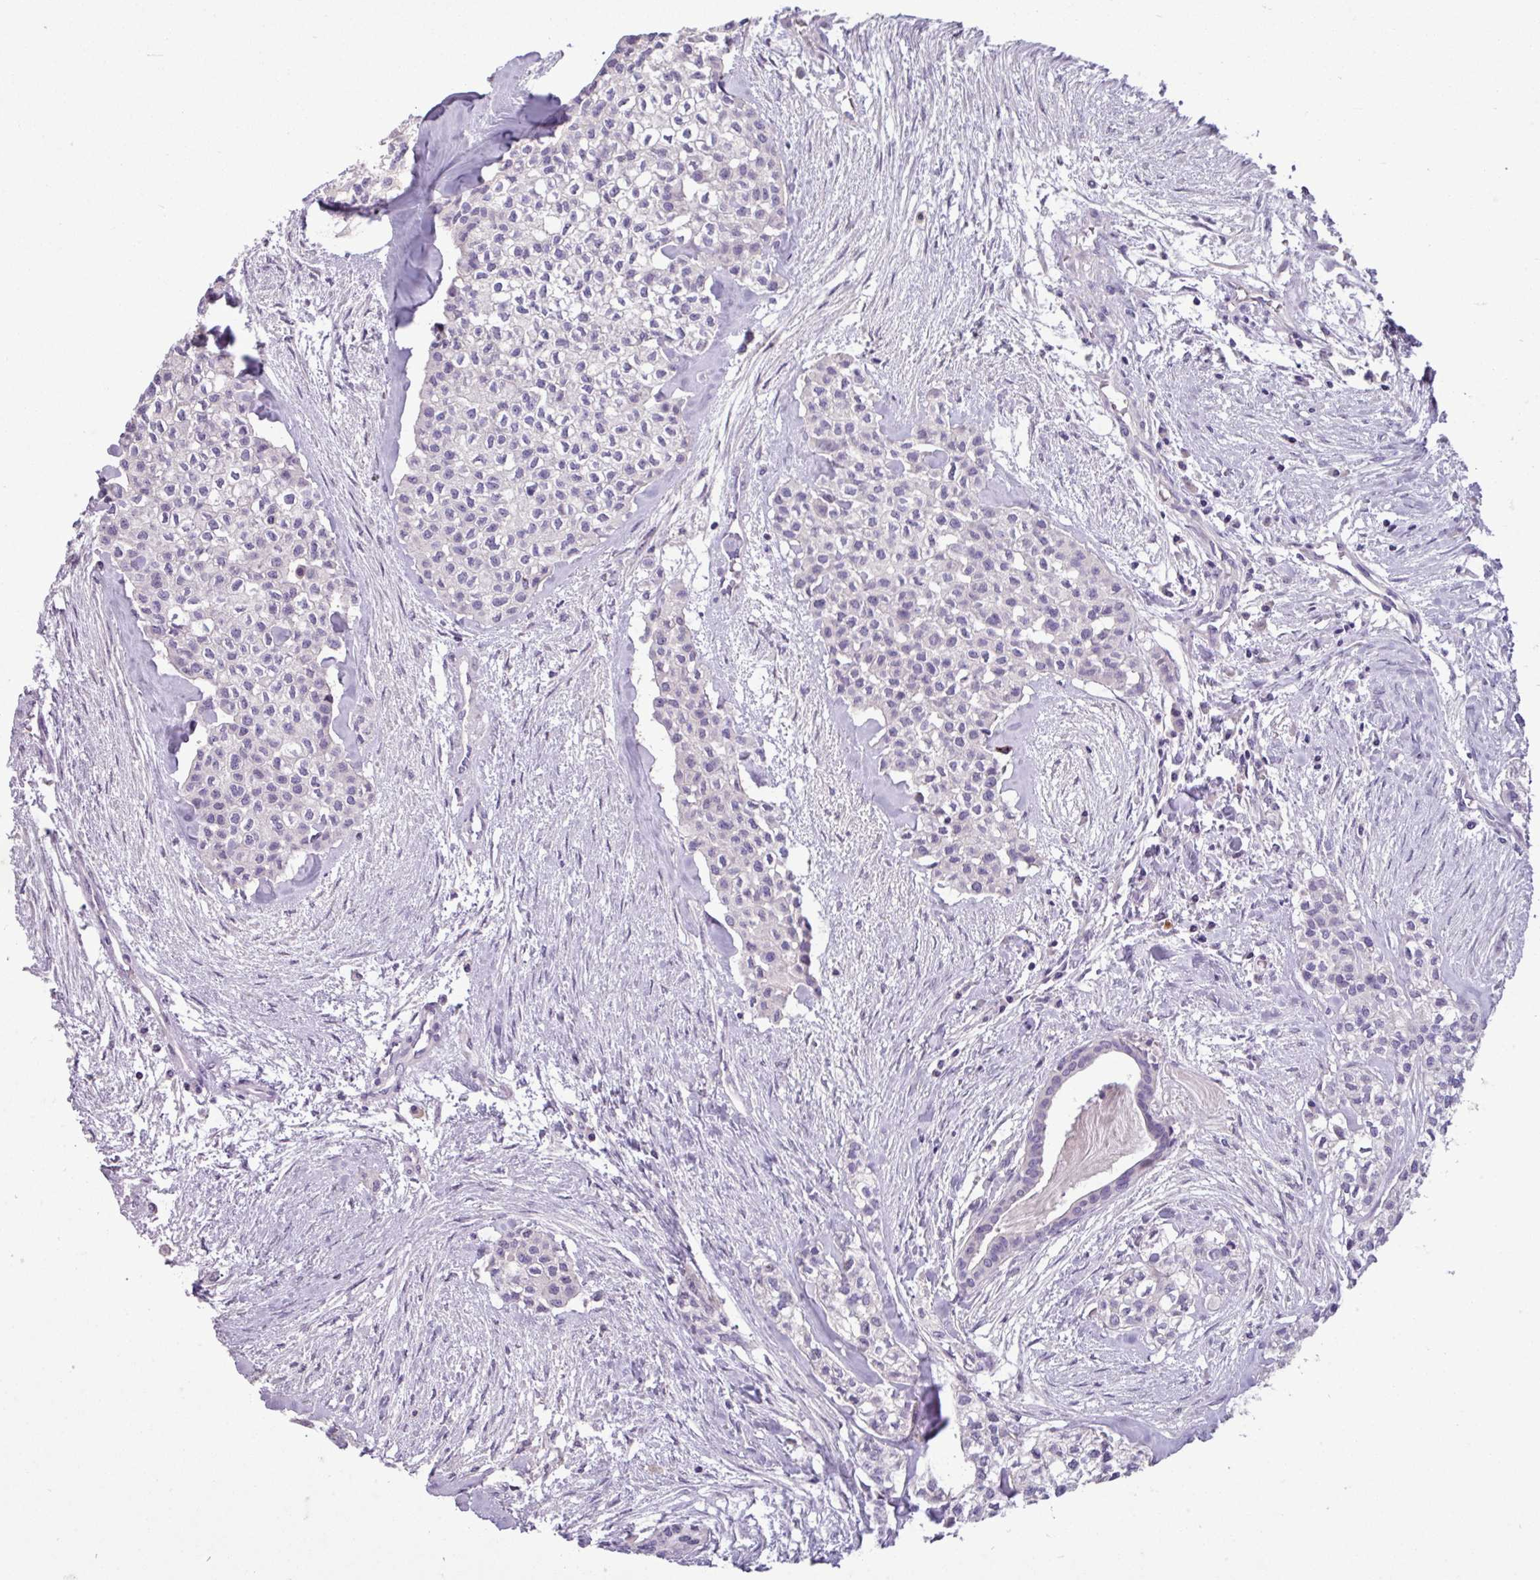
{"staining": {"intensity": "negative", "quantity": "none", "location": "none"}, "tissue": "head and neck cancer", "cell_type": "Tumor cells", "image_type": "cancer", "snomed": [{"axis": "morphology", "description": "Adenocarcinoma, NOS"}, {"axis": "topography", "description": "Head-Neck"}], "caption": "There is no significant expression in tumor cells of adenocarcinoma (head and neck). Brightfield microscopy of immunohistochemistry stained with DAB (brown) and hematoxylin (blue), captured at high magnification.", "gene": "PNLDC1", "patient": {"sex": "male", "age": 81}}